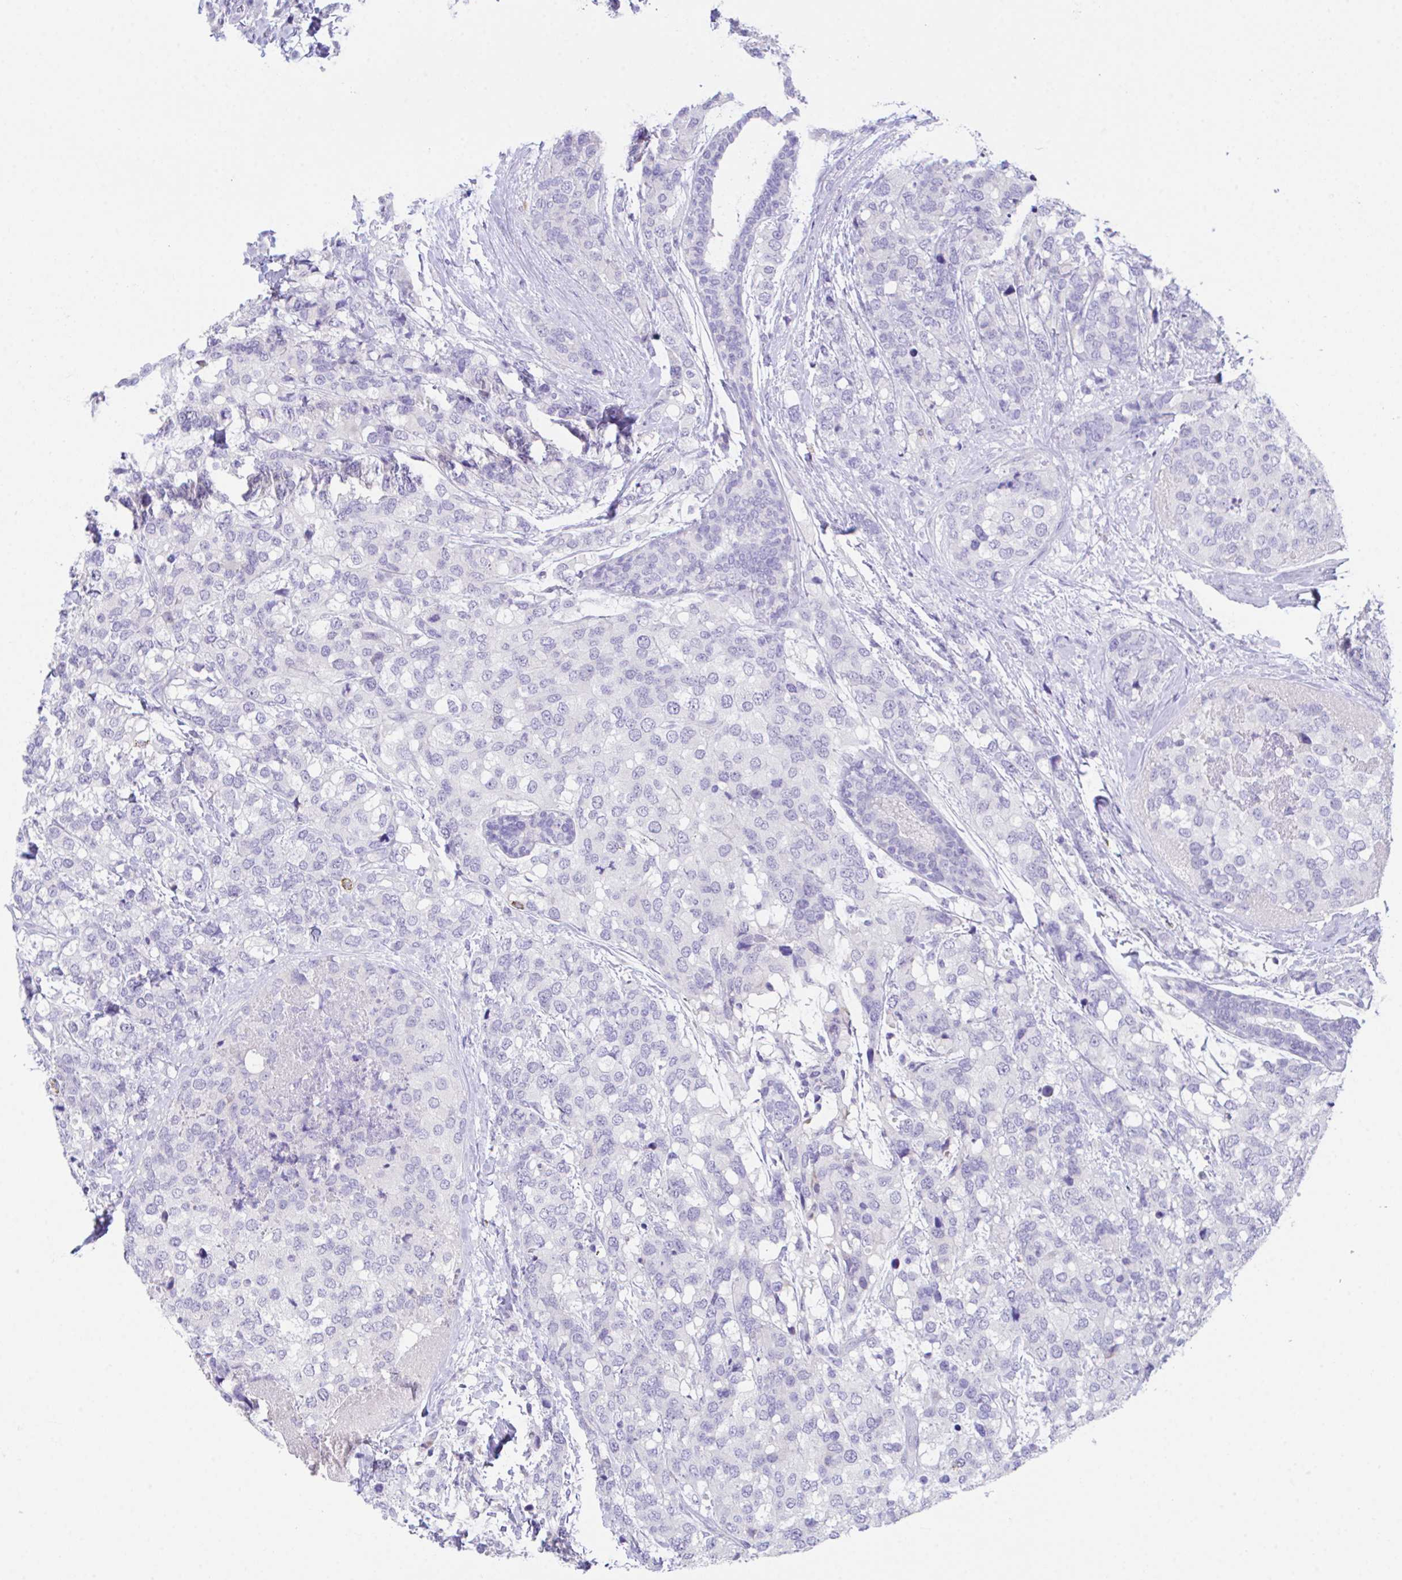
{"staining": {"intensity": "negative", "quantity": "none", "location": "none"}, "tissue": "breast cancer", "cell_type": "Tumor cells", "image_type": "cancer", "snomed": [{"axis": "morphology", "description": "Lobular carcinoma"}, {"axis": "topography", "description": "Breast"}], "caption": "Immunohistochemistry photomicrograph of neoplastic tissue: human breast cancer (lobular carcinoma) stained with DAB exhibits no significant protein expression in tumor cells.", "gene": "HACD4", "patient": {"sex": "female", "age": 59}}